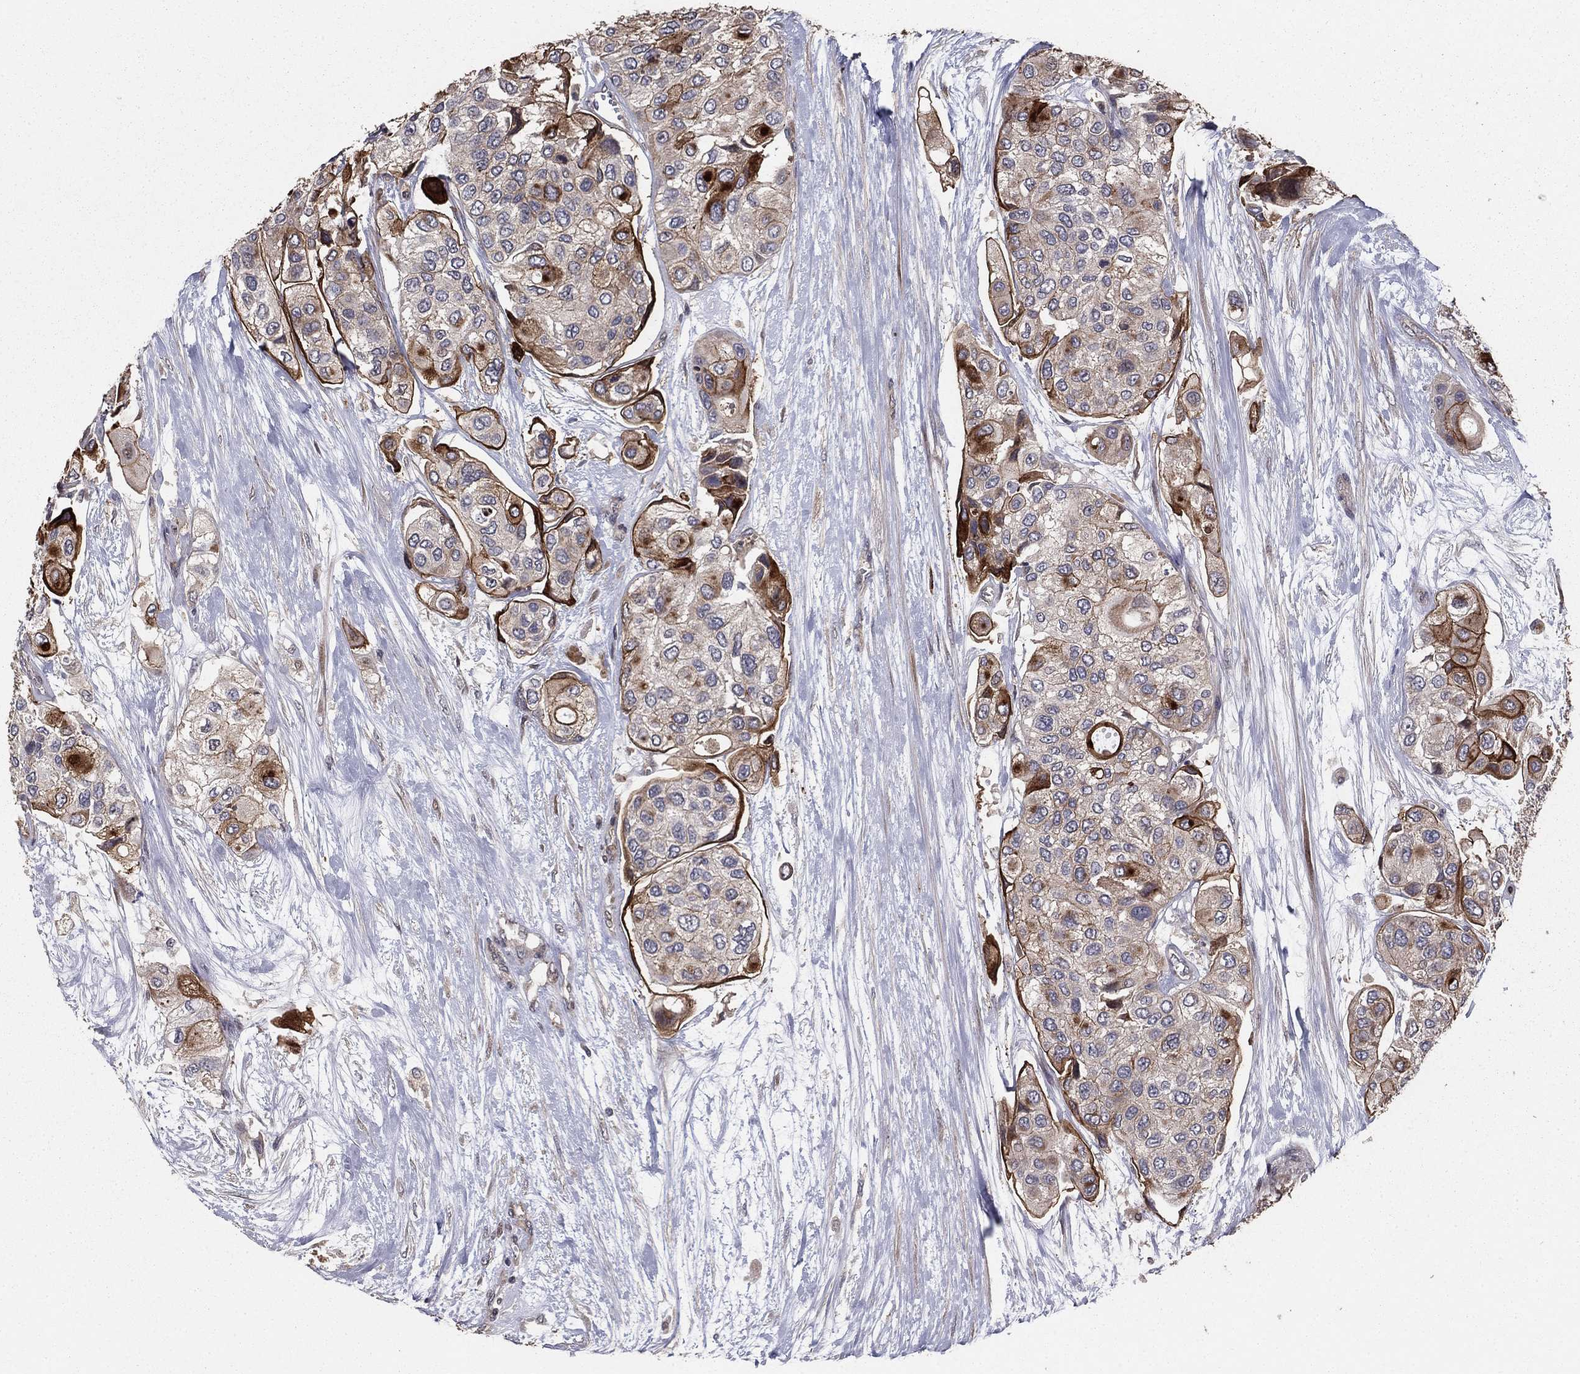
{"staining": {"intensity": "strong", "quantity": "<25%", "location": "cytoplasmic/membranous"}, "tissue": "urothelial cancer", "cell_type": "Tumor cells", "image_type": "cancer", "snomed": [{"axis": "morphology", "description": "Urothelial carcinoma, High grade"}, {"axis": "topography", "description": "Urinary bladder"}], "caption": "This is an image of immunohistochemistry (IHC) staining of urothelial cancer, which shows strong expression in the cytoplasmic/membranous of tumor cells.", "gene": "GYG1", "patient": {"sex": "male", "age": 77}}